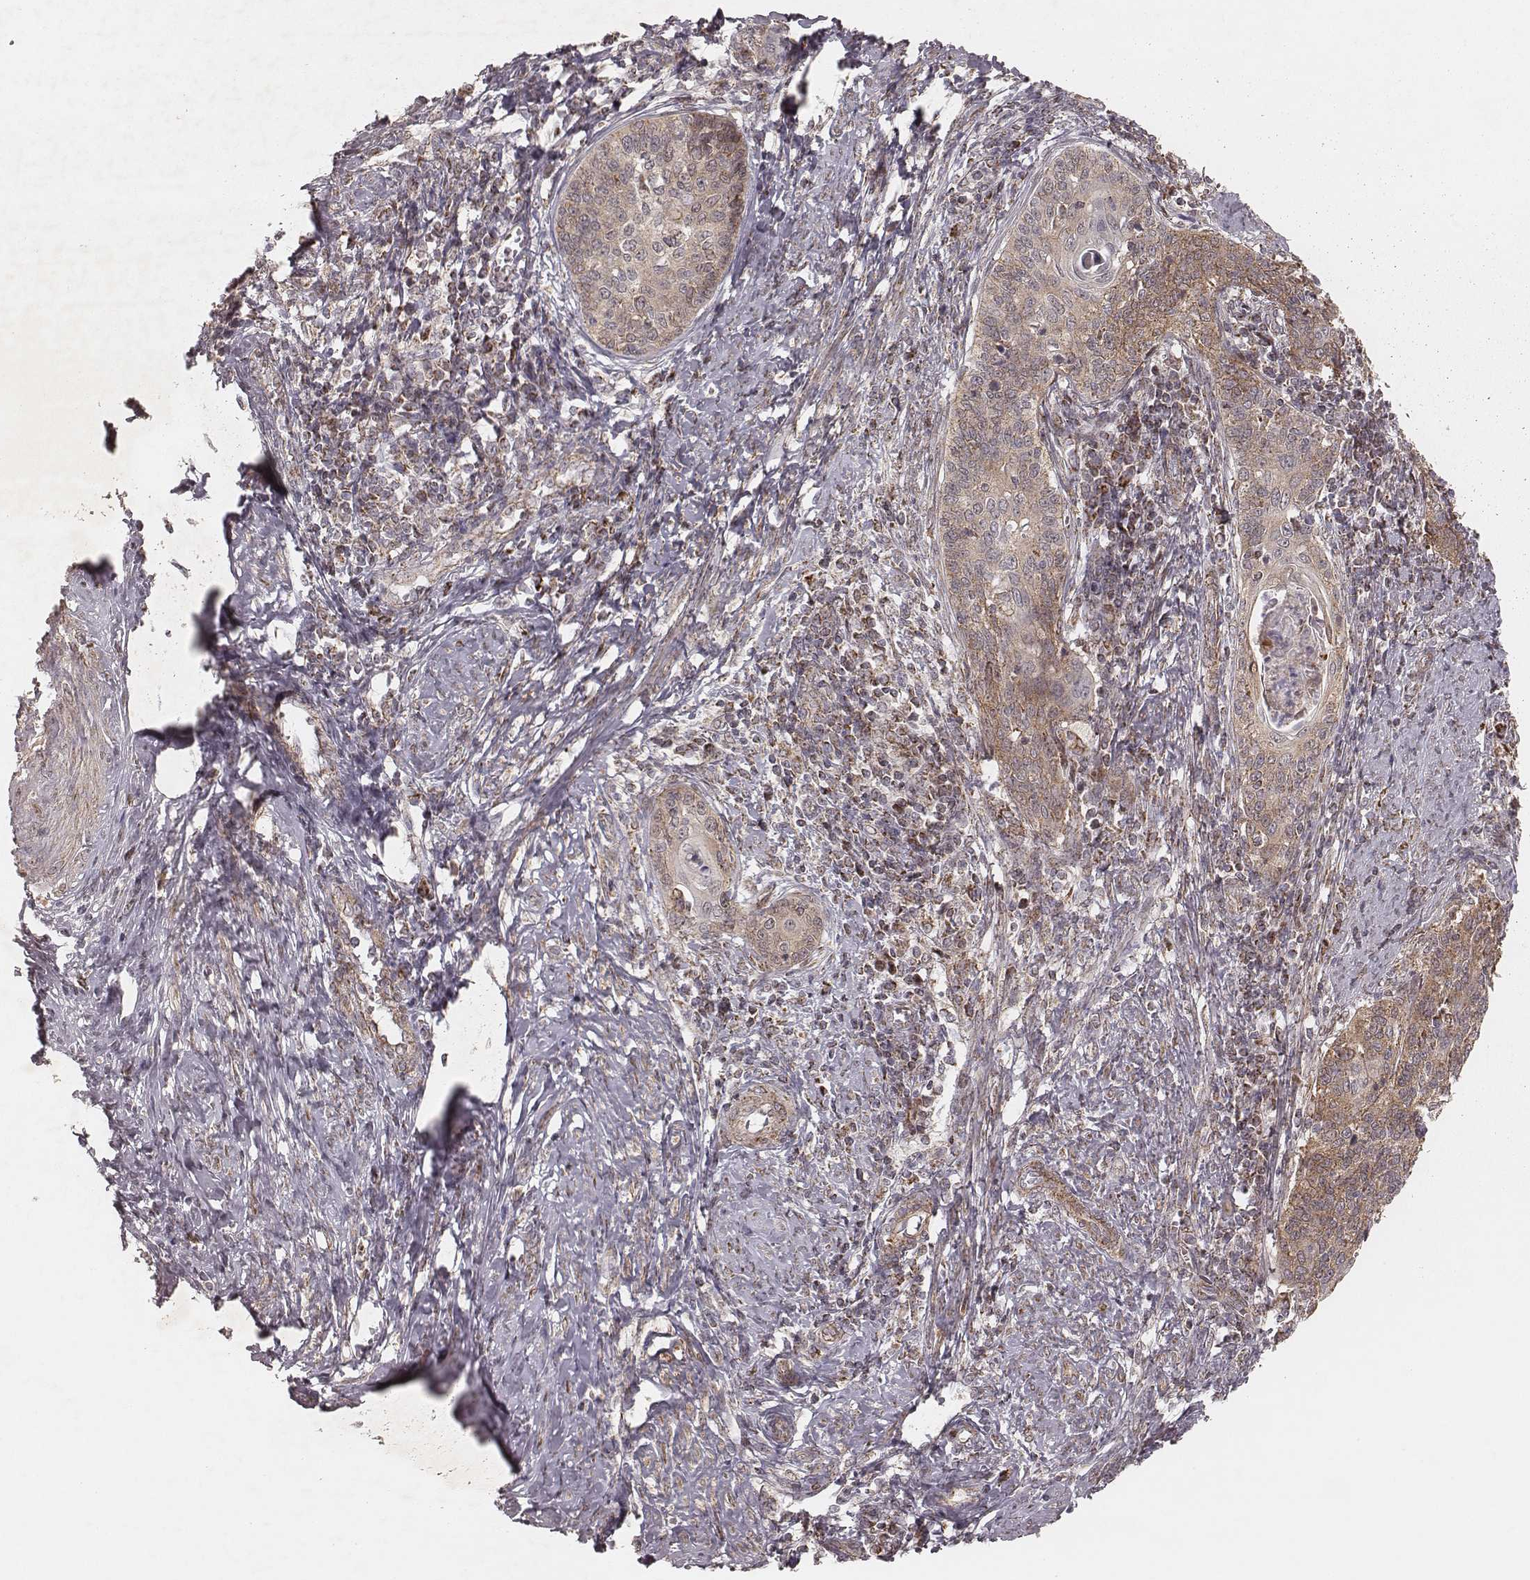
{"staining": {"intensity": "moderate", "quantity": ">75%", "location": "cytoplasmic/membranous"}, "tissue": "cervical cancer", "cell_type": "Tumor cells", "image_type": "cancer", "snomed": [{"axis": "morphology", "description": "Squamous cell carcinoma, NOS"}, {"axis": "topography", "description": "Cervix"}], "caption": "Immunohistochemistry staining of squamous cell carcinoma (cervical), which reveals medium levels of moderate cytoplasmic/membranous expression in about >75% of tumor cells indicating moderate cytoplasmic/membranous protein positivity. The staining was performed using DAB (3,3'-diaminobenzidine) (brown) for protein detection and nuclei were counterstained in hematoxylin (blue).", "gene": "NDUFA7", "patient": {"sex": "female", "age": 39}}